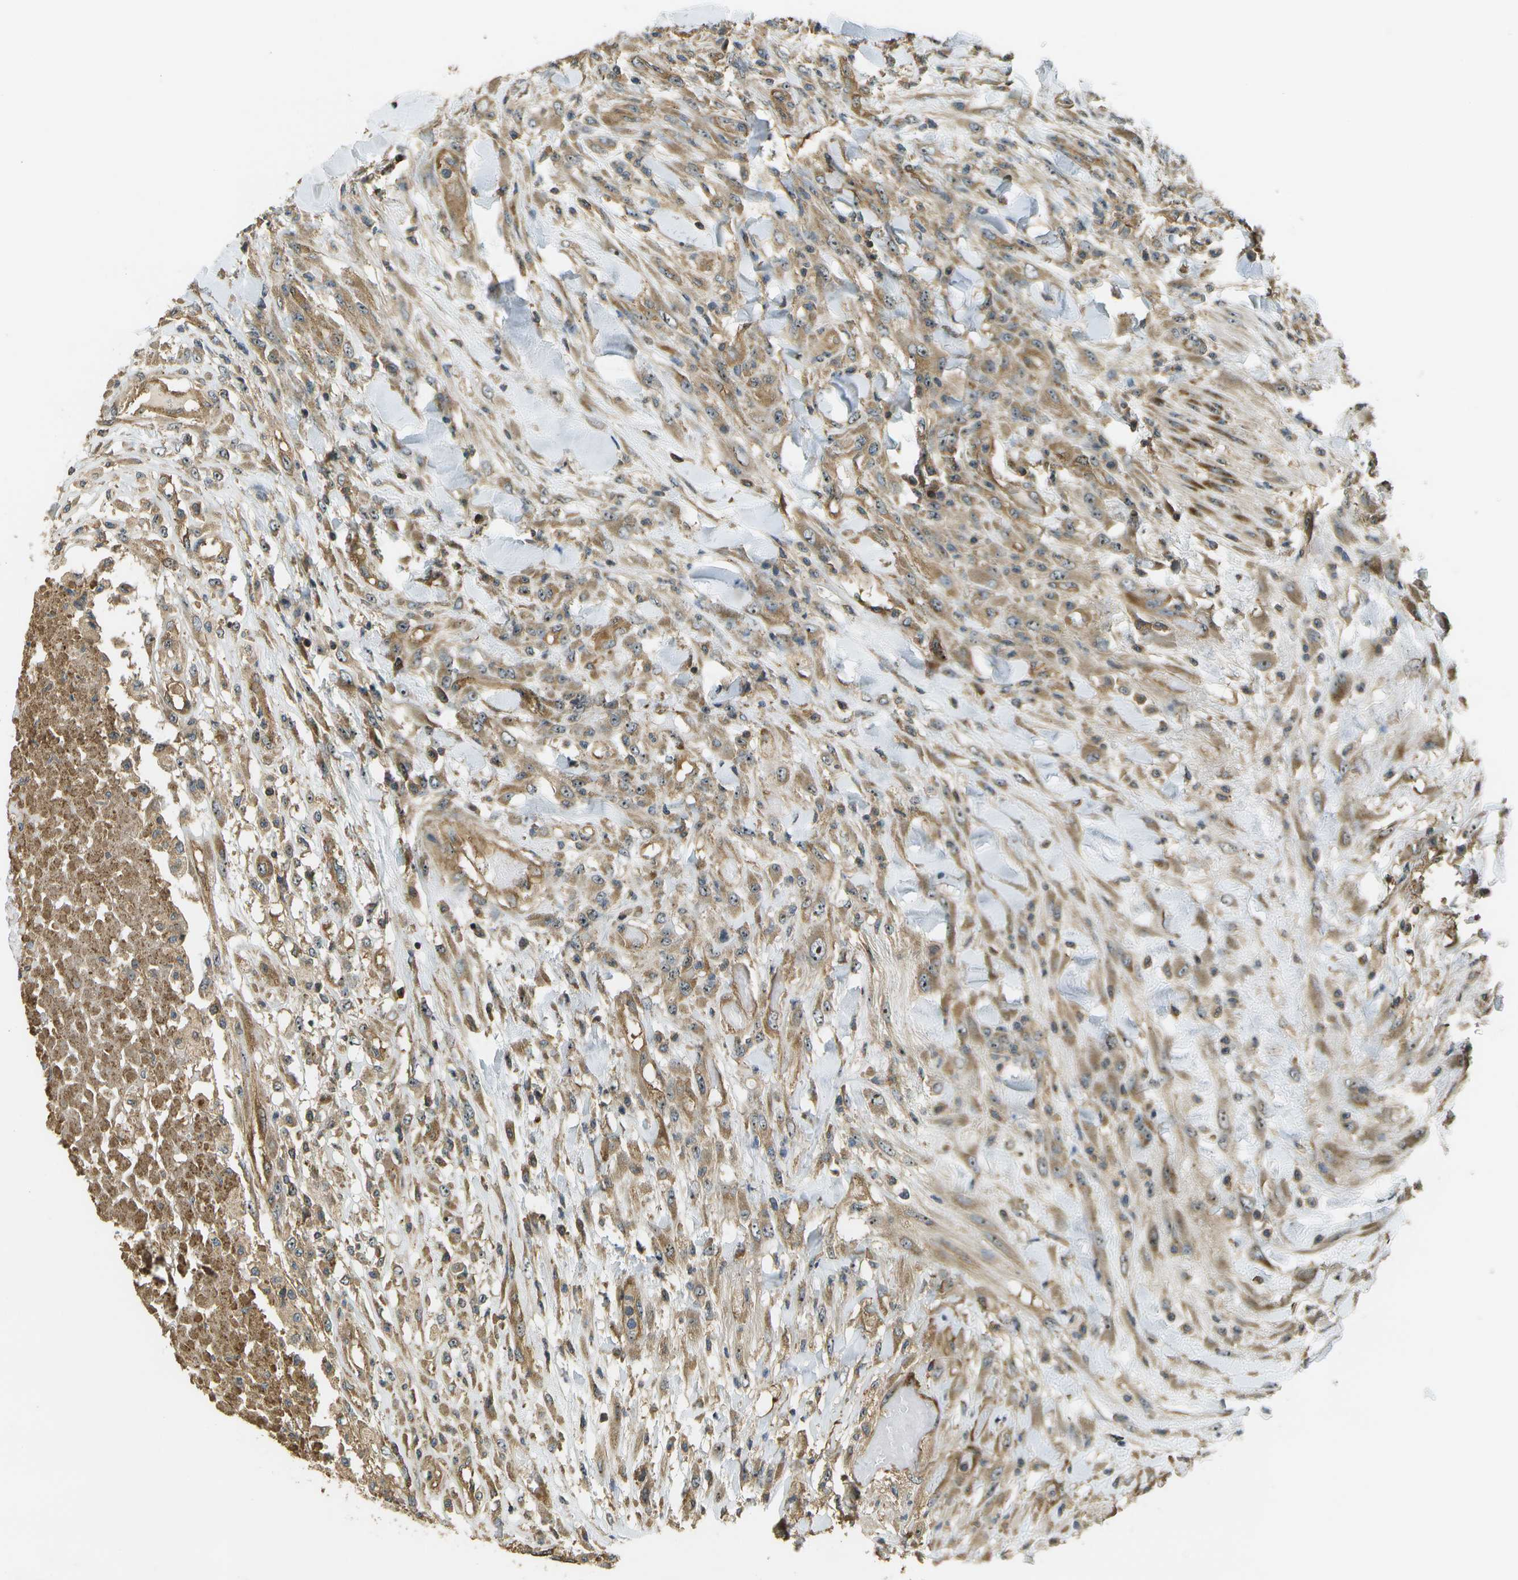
{"staining": {"intensity": "moderate", "quantity": ">75%", "location": "cytoplasmic/membranous"}, "tissue": "testis cancer", "cell_type": "Tumor cells", "image_type": "cancer", "snomed": [{"axis": "morphology", "description": "Seminoma, NOS"}, {"axis": "topography", "description": "Testis"}], "caption": "Testis cancer (seminoma) stained with a protein marker demonstrates moderate staining in tumor cells.", "gene": "LRP12", "patient": {"sex": "male", "age": 59}}